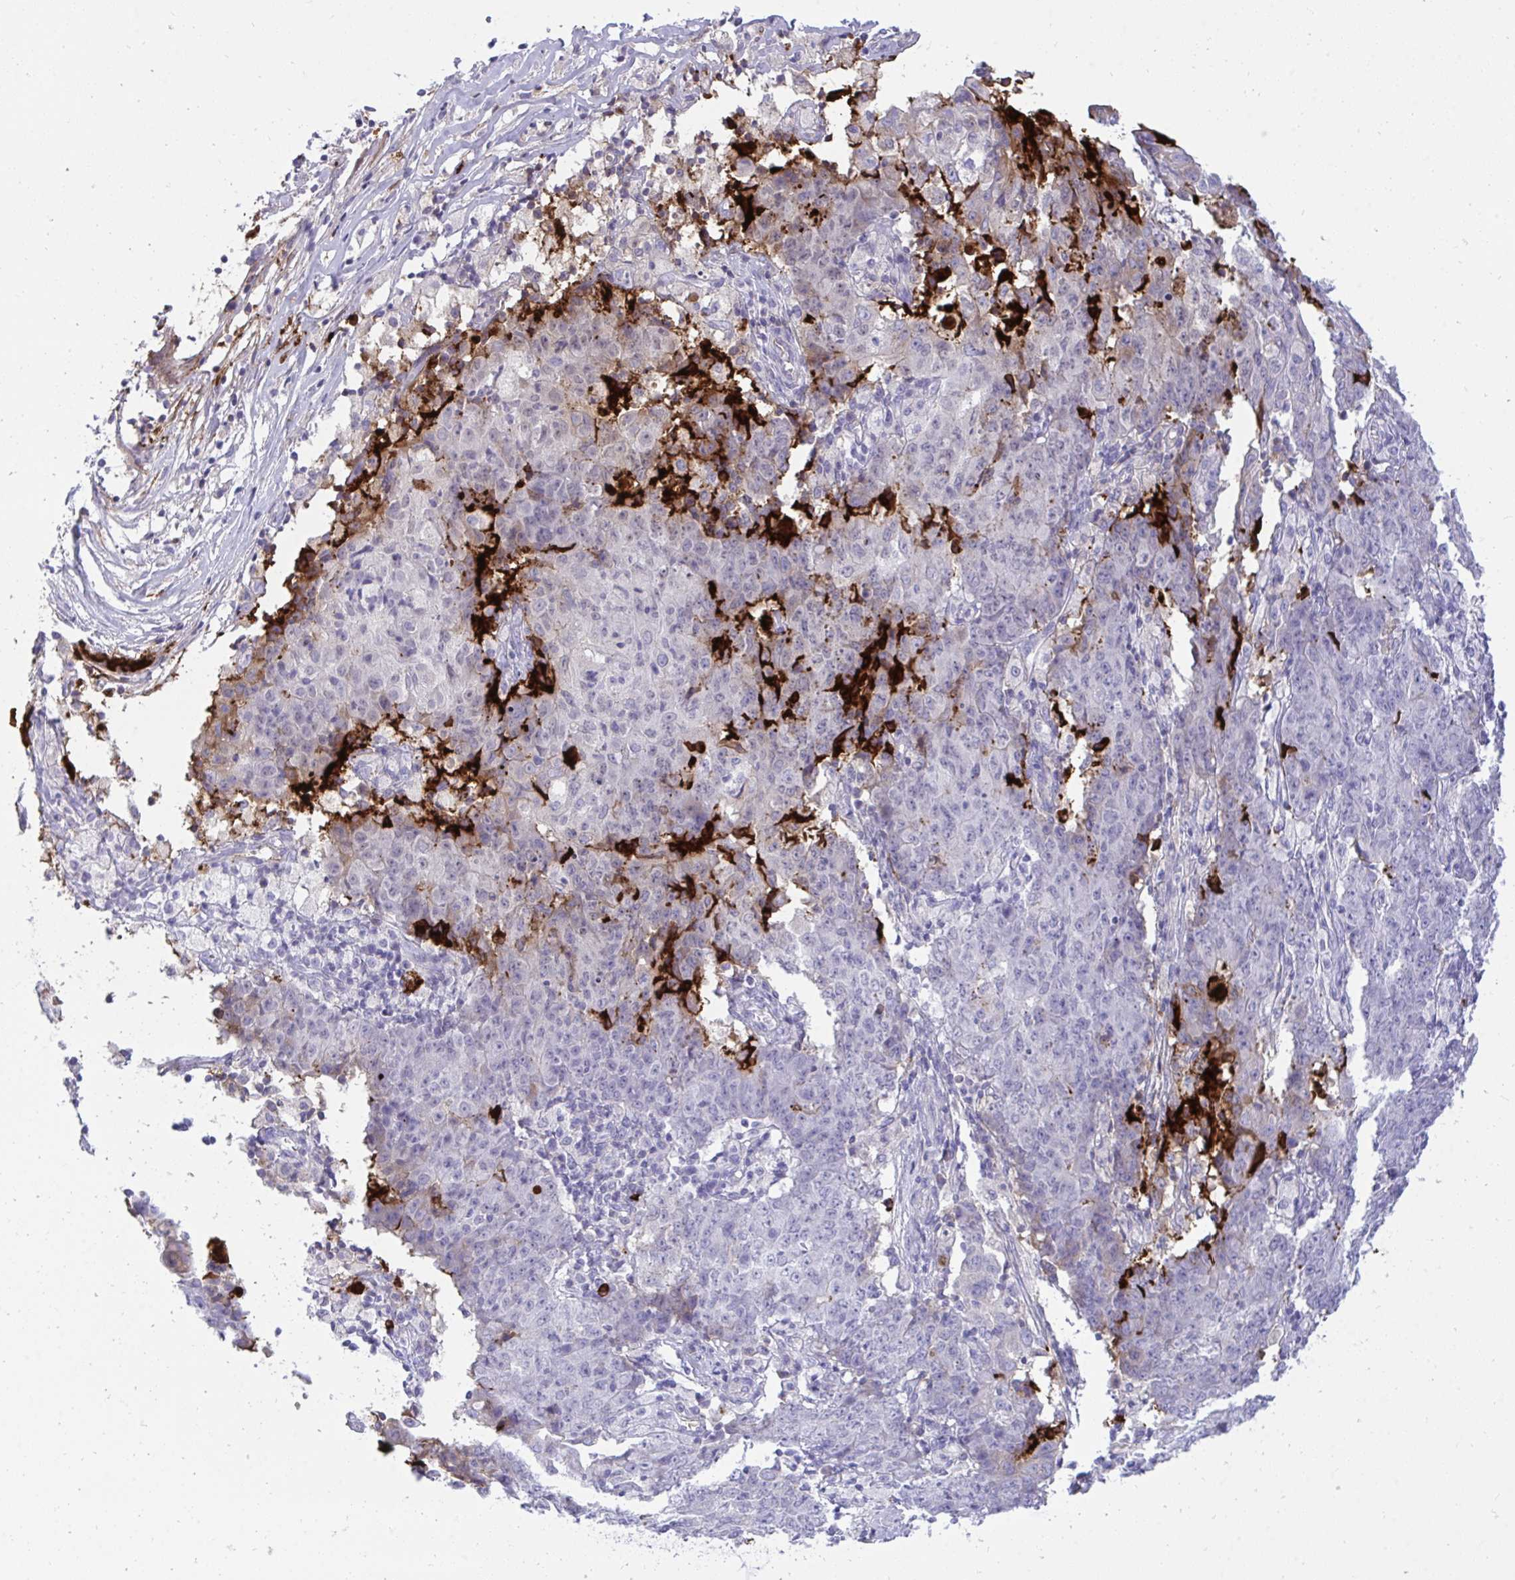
{"staining": {"intensity": "moderate", "quantity": "<25%", "location": "cytoplasmic/membranous"}, "tissue": "ovarian cancer", "cell_type": "Tumor cells", "image_type": "cancer", "snomed": [{"axis": "morphology", "description": "Carcinoma, endometroid"}, {"axis": "topography", "description": "Ovary"}], "caption": "Moderate cytoplasmic/membranous expression is seen in about <25% of tumor cells in endometroid carcinoma (ovarian).", "gene": "F2", "patient": {"sex": "female", "age": 42}}